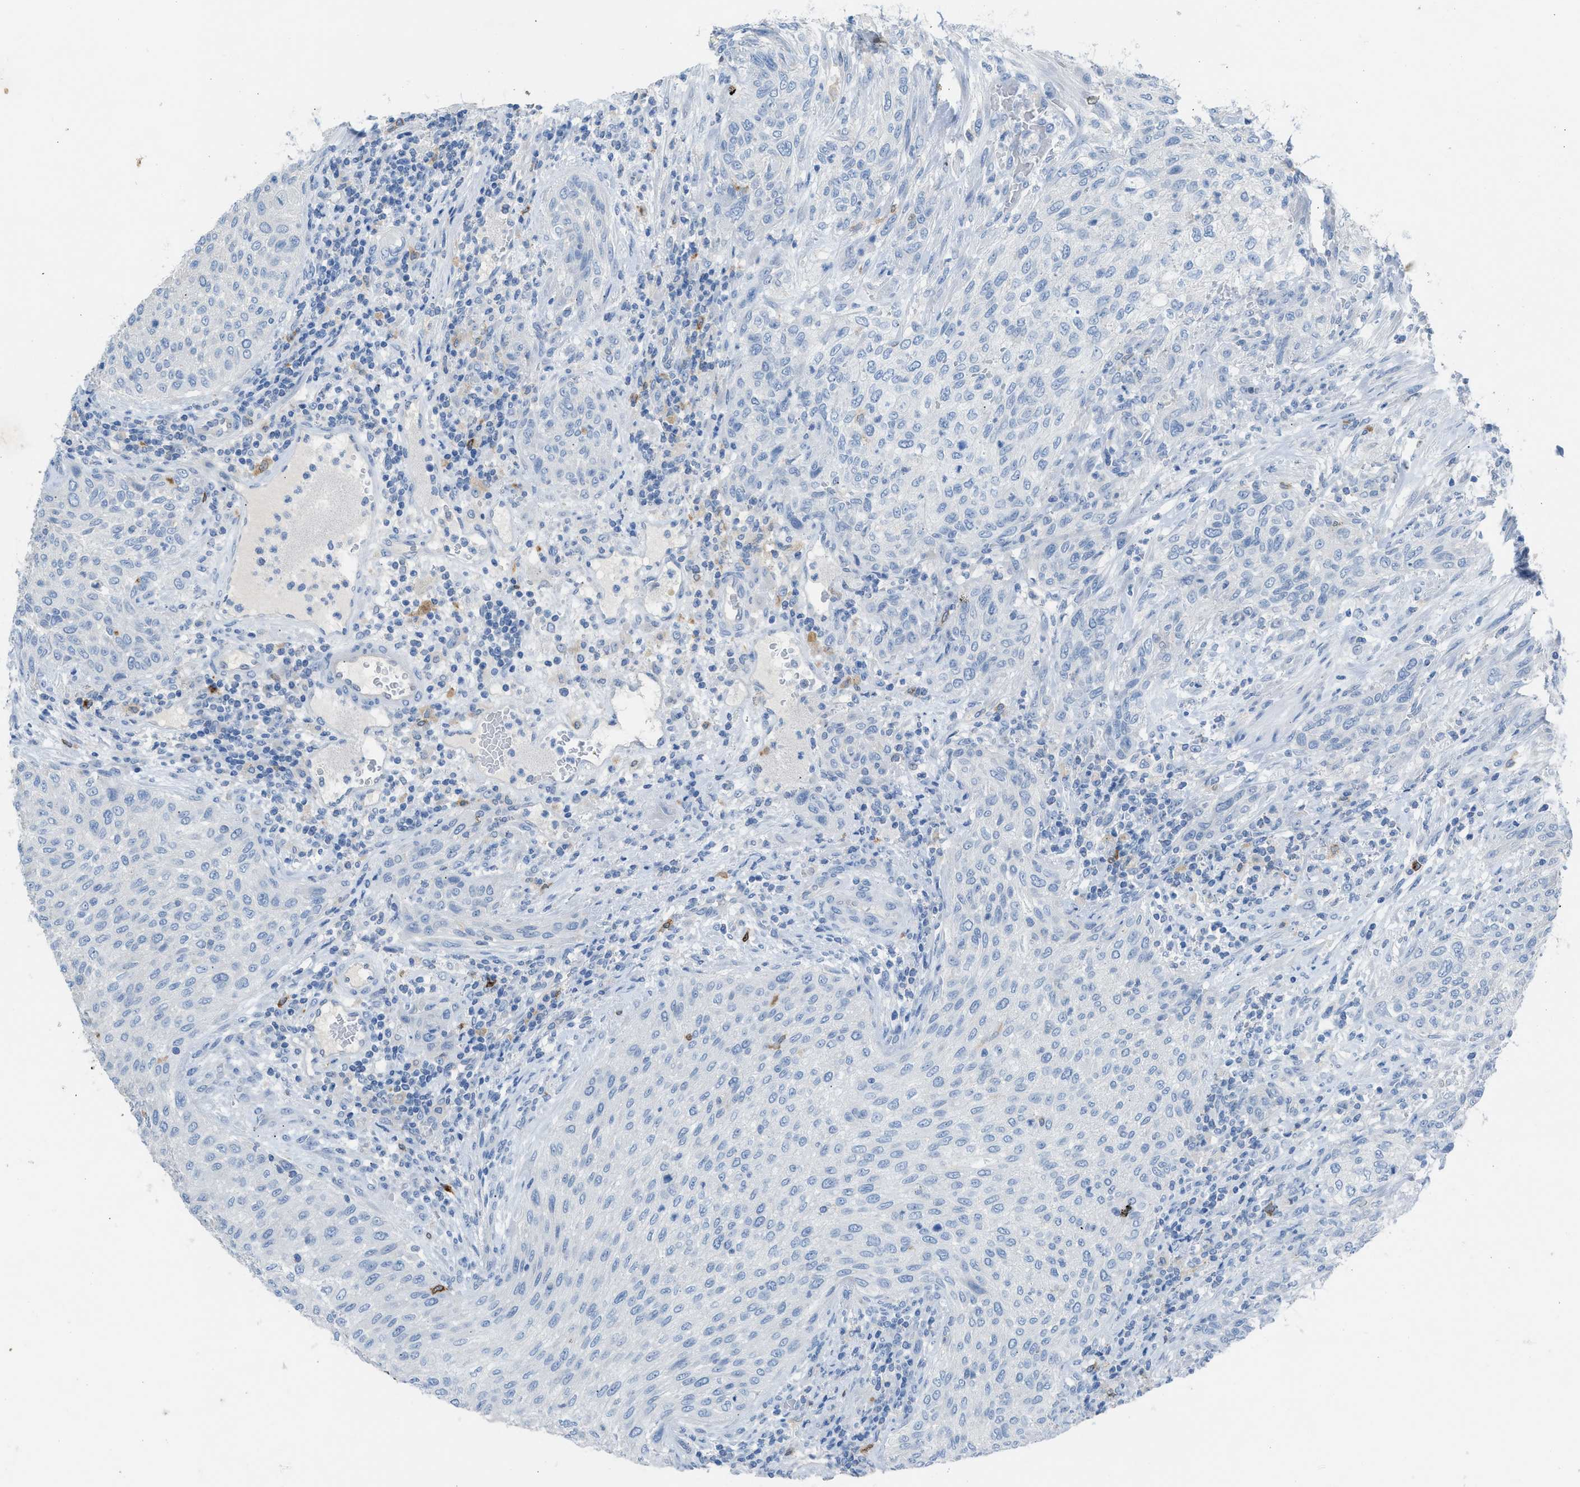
{"staining": {"intensity": "negative", "quantity": "none", "location": "none"}, "tissue": "urothelial cancer", "cell_type": "Tumor cells", "image_type": "cancer", "snomed": [{"axis": "morphology", "description": "Urothelial carcinoma, Low grade"}, {"axis": "morphology", "description": "Urothelial carcinoma, High grade"}, {"axis": "topography", "description": "Urinary bladder"}], "caption": "Tumor cells are negative for protein expression in human urothelial carcinoma (high-grade).", "gene": "CLEC10A", "patient": {"sex": "male", "age": 35}}